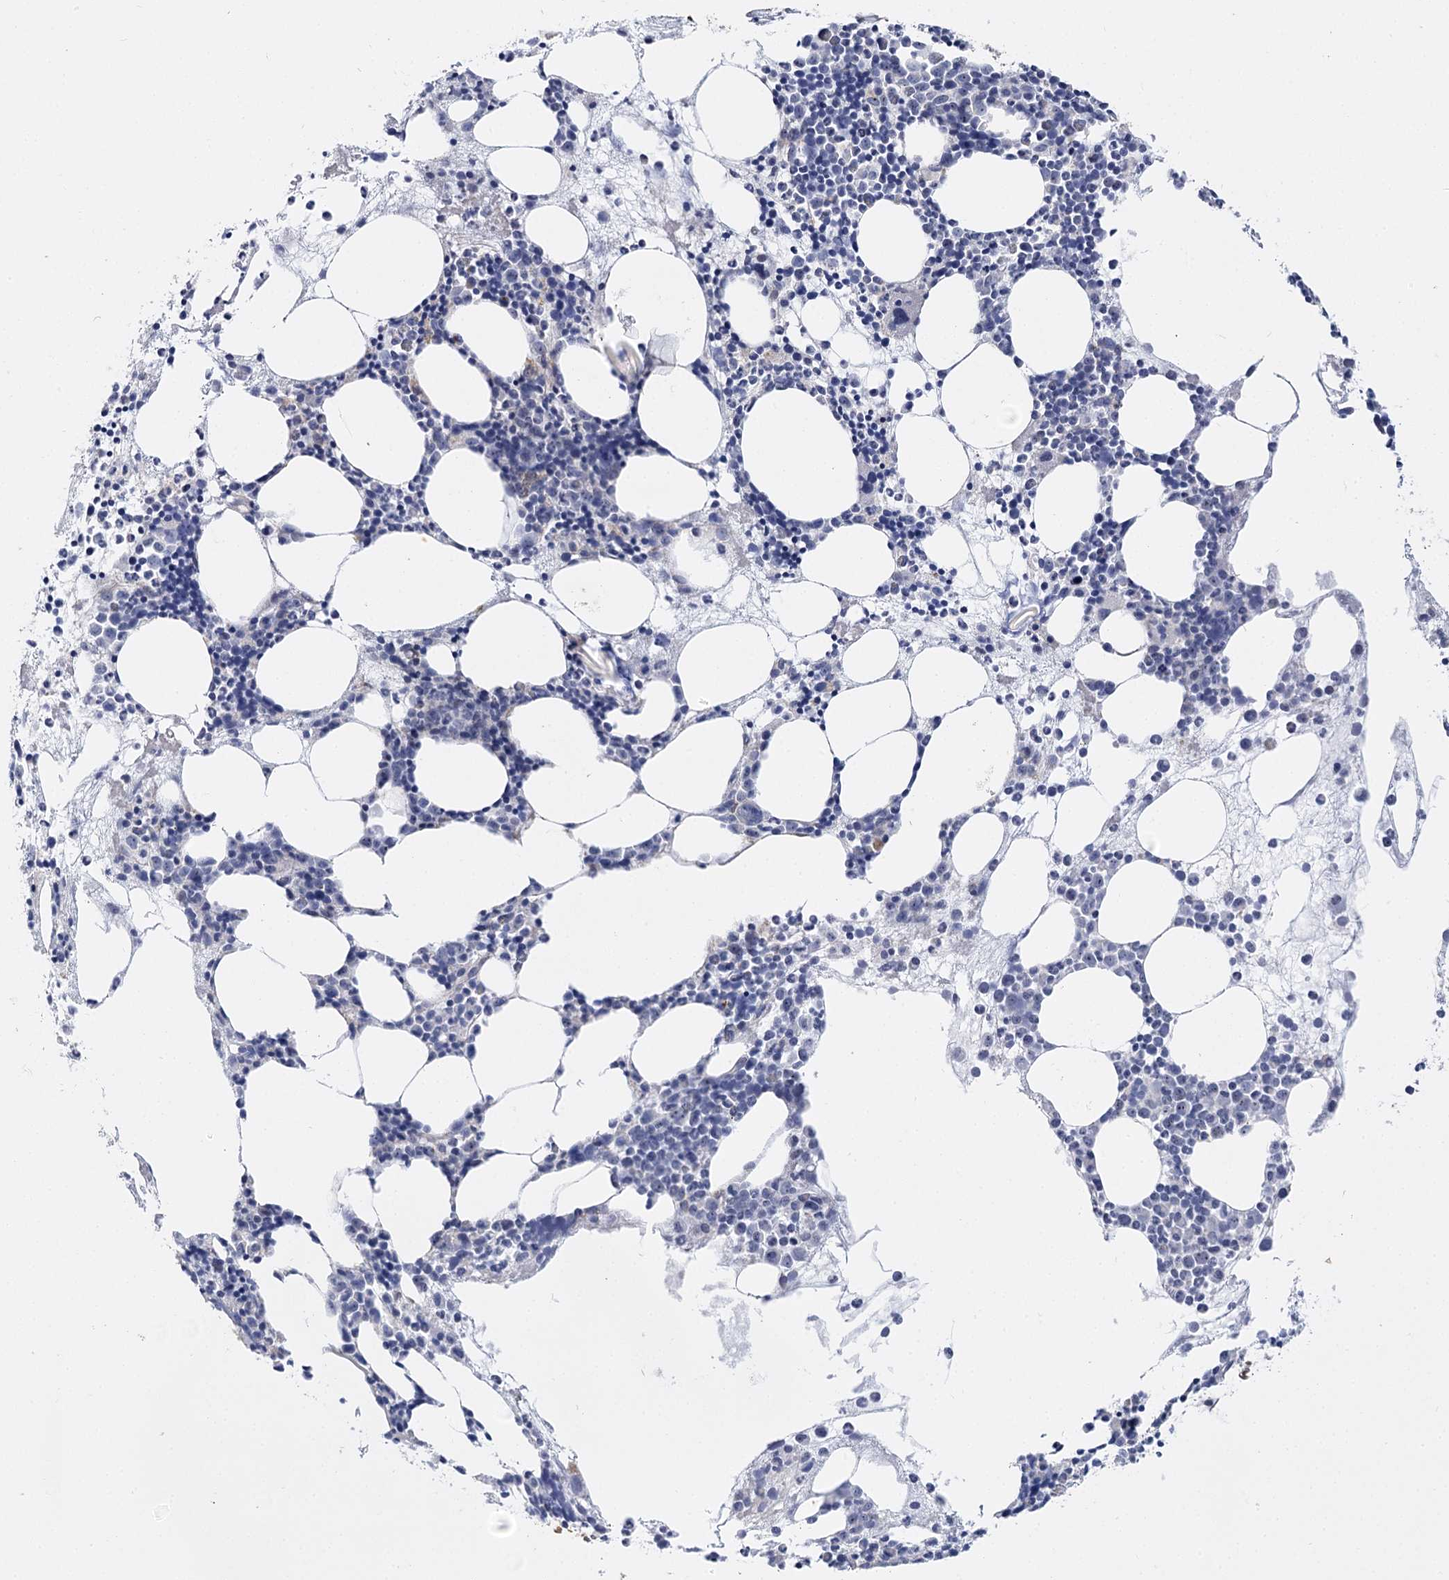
{"staining": {"intensity": "negative", "quantity": "none", "location": "none"}, "tissue": "bone marrow", "cell_type": "Hematopoietic cells", "image_type": "normal", "snomed": [{"axis": "morphology", "description": "Normal tissue, NOS"}, {"axis": "topography", "description": "Bone marrow"}], "caption": "Immunohistochemistry of benign human bone marrow reveals no positivity in hematopoietic cells.", "gene": "SUOX", "patient": {"sex": "female", "age": 89}}